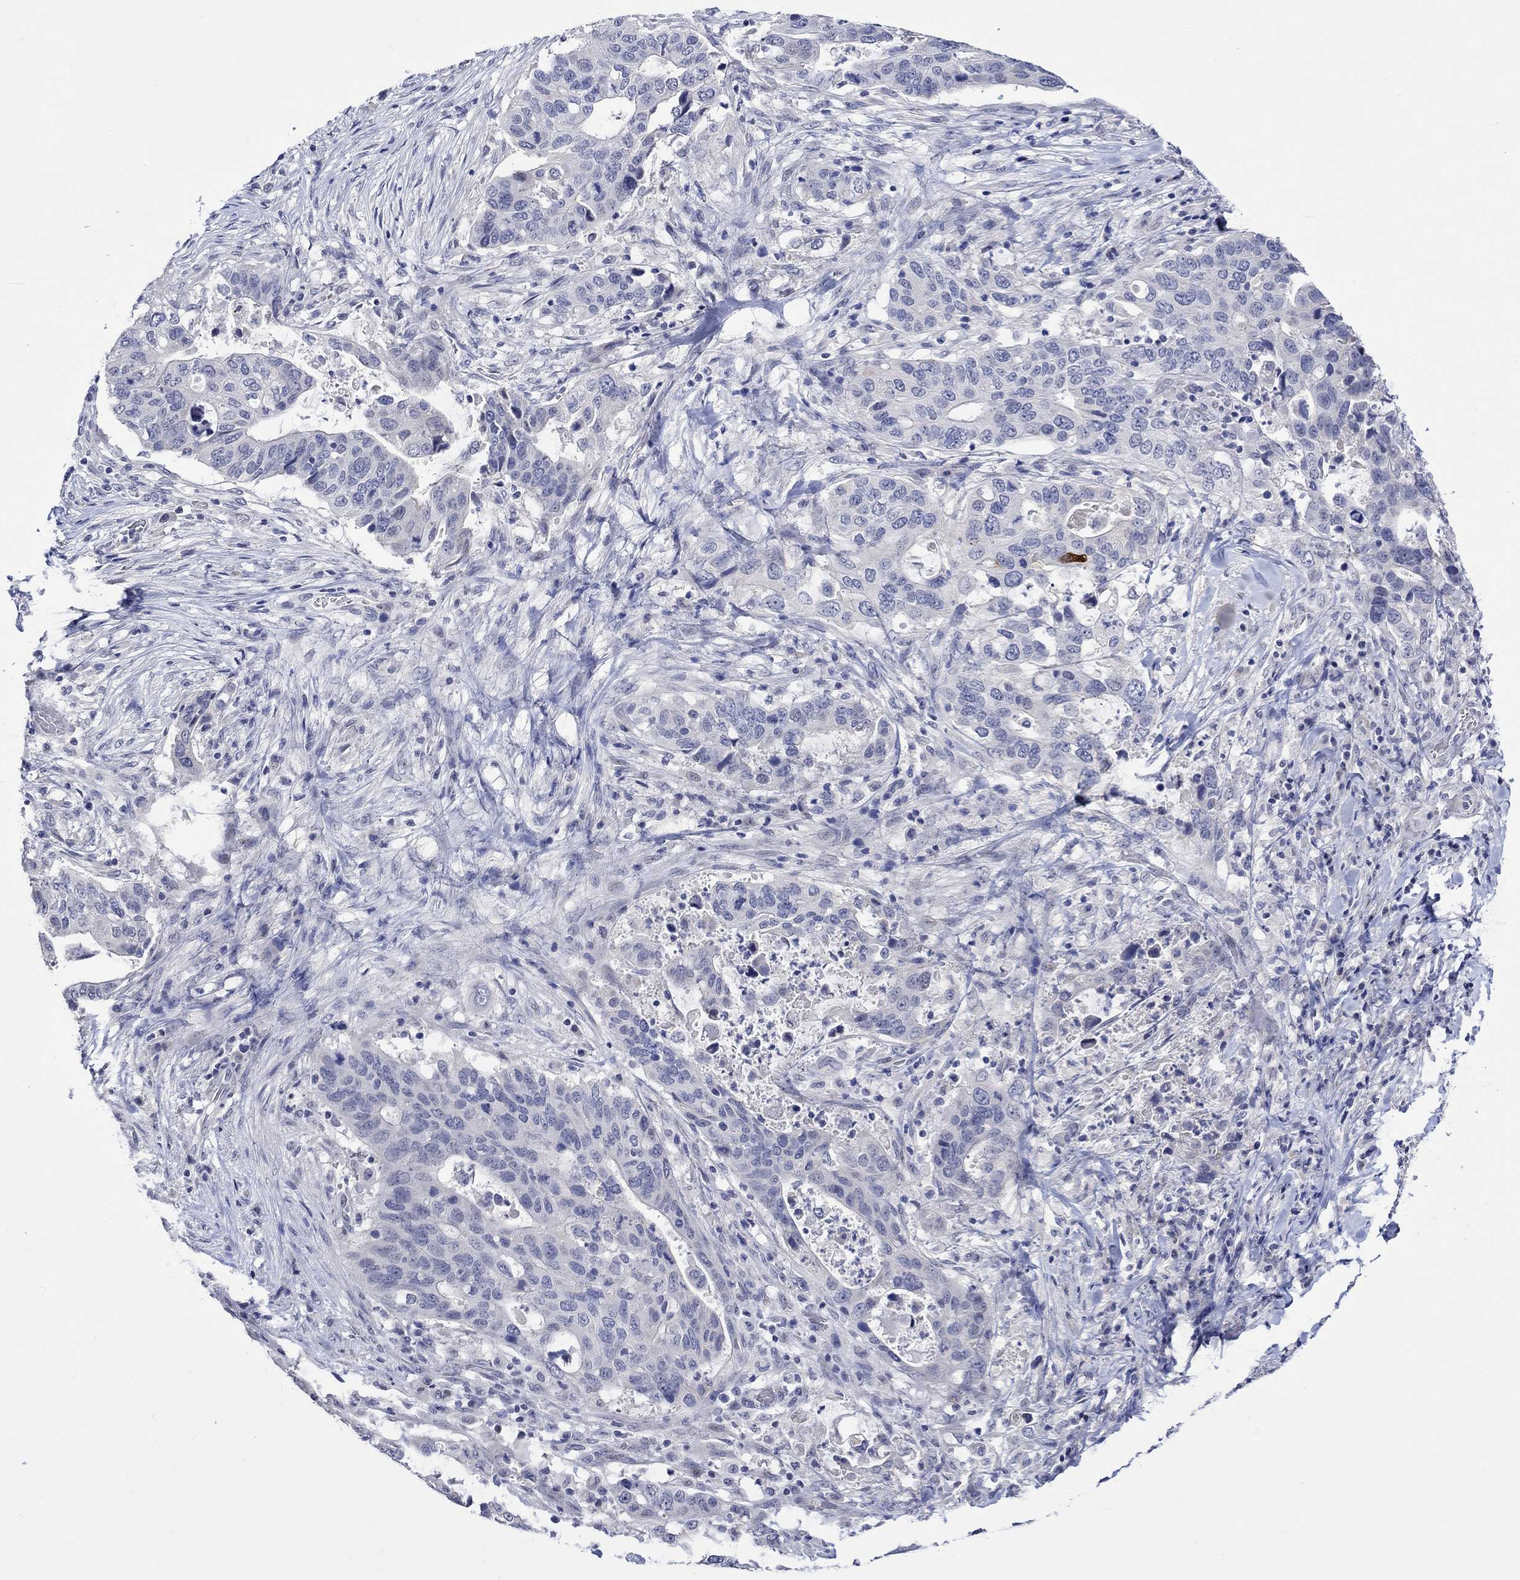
{"staining": {"intensity": "negative", "quantity": "none", "location": "none"}, "tissue": "stomach cancer", "cell_type": "Tumor cells", "image_type": "cancer", "snomed": [{"axis": "morphology", "description": "Adenocarcinoma, NOS"}, {"axis": "topography", "description": "Stomach"}], "caption": "Immunohistochemical staining of stomach cancer (adenocarcinoma) reveals no significant positivity in tumor cells.", "gene": "CRYAB", "patient": {"sex": "male", "age": 54}}